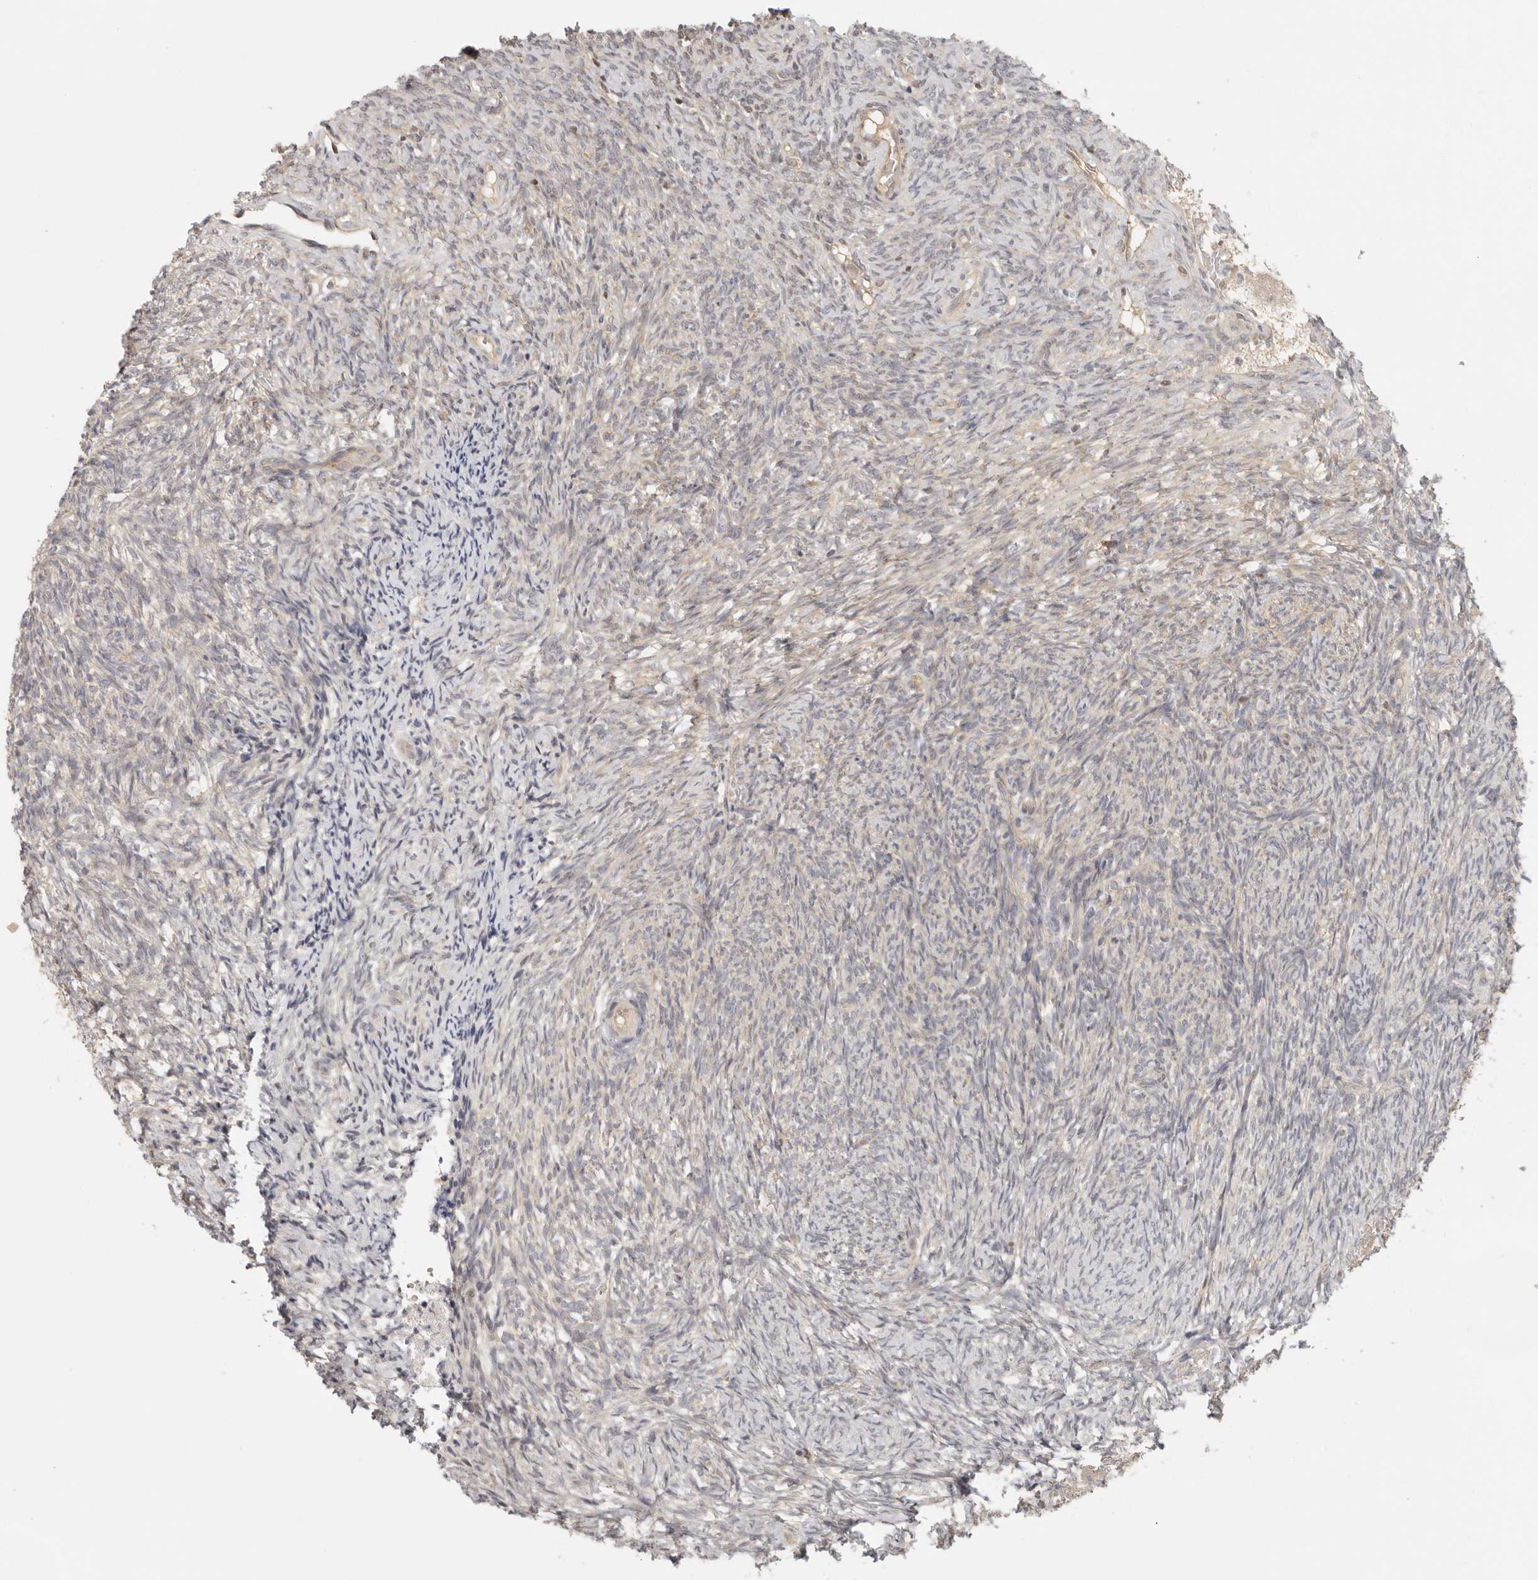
{"staining": {"intensity": "weak", "quantity": "<25%", "location": "cytoplasmic/membranous"}, "tissue": "ovary", "cell_type": "Follicle cells", "image_type": "normal", "snomed": [{"axis": "morphology", "description": "Normal tissue, NOS"}, {"axis": "topography", "description": "Ovary"}], "caption": "Unremarkable ovary was stained to show a protein in brown. There is no significant staining in follicle cells. The staining was performed using DAB to visualize the protein expression in brown, while the nuclei were stained in blue with hematoxylin (Magnification: 20x).", "gene": "PSMA5", "patient": {"sex": "female", "age": 41}}